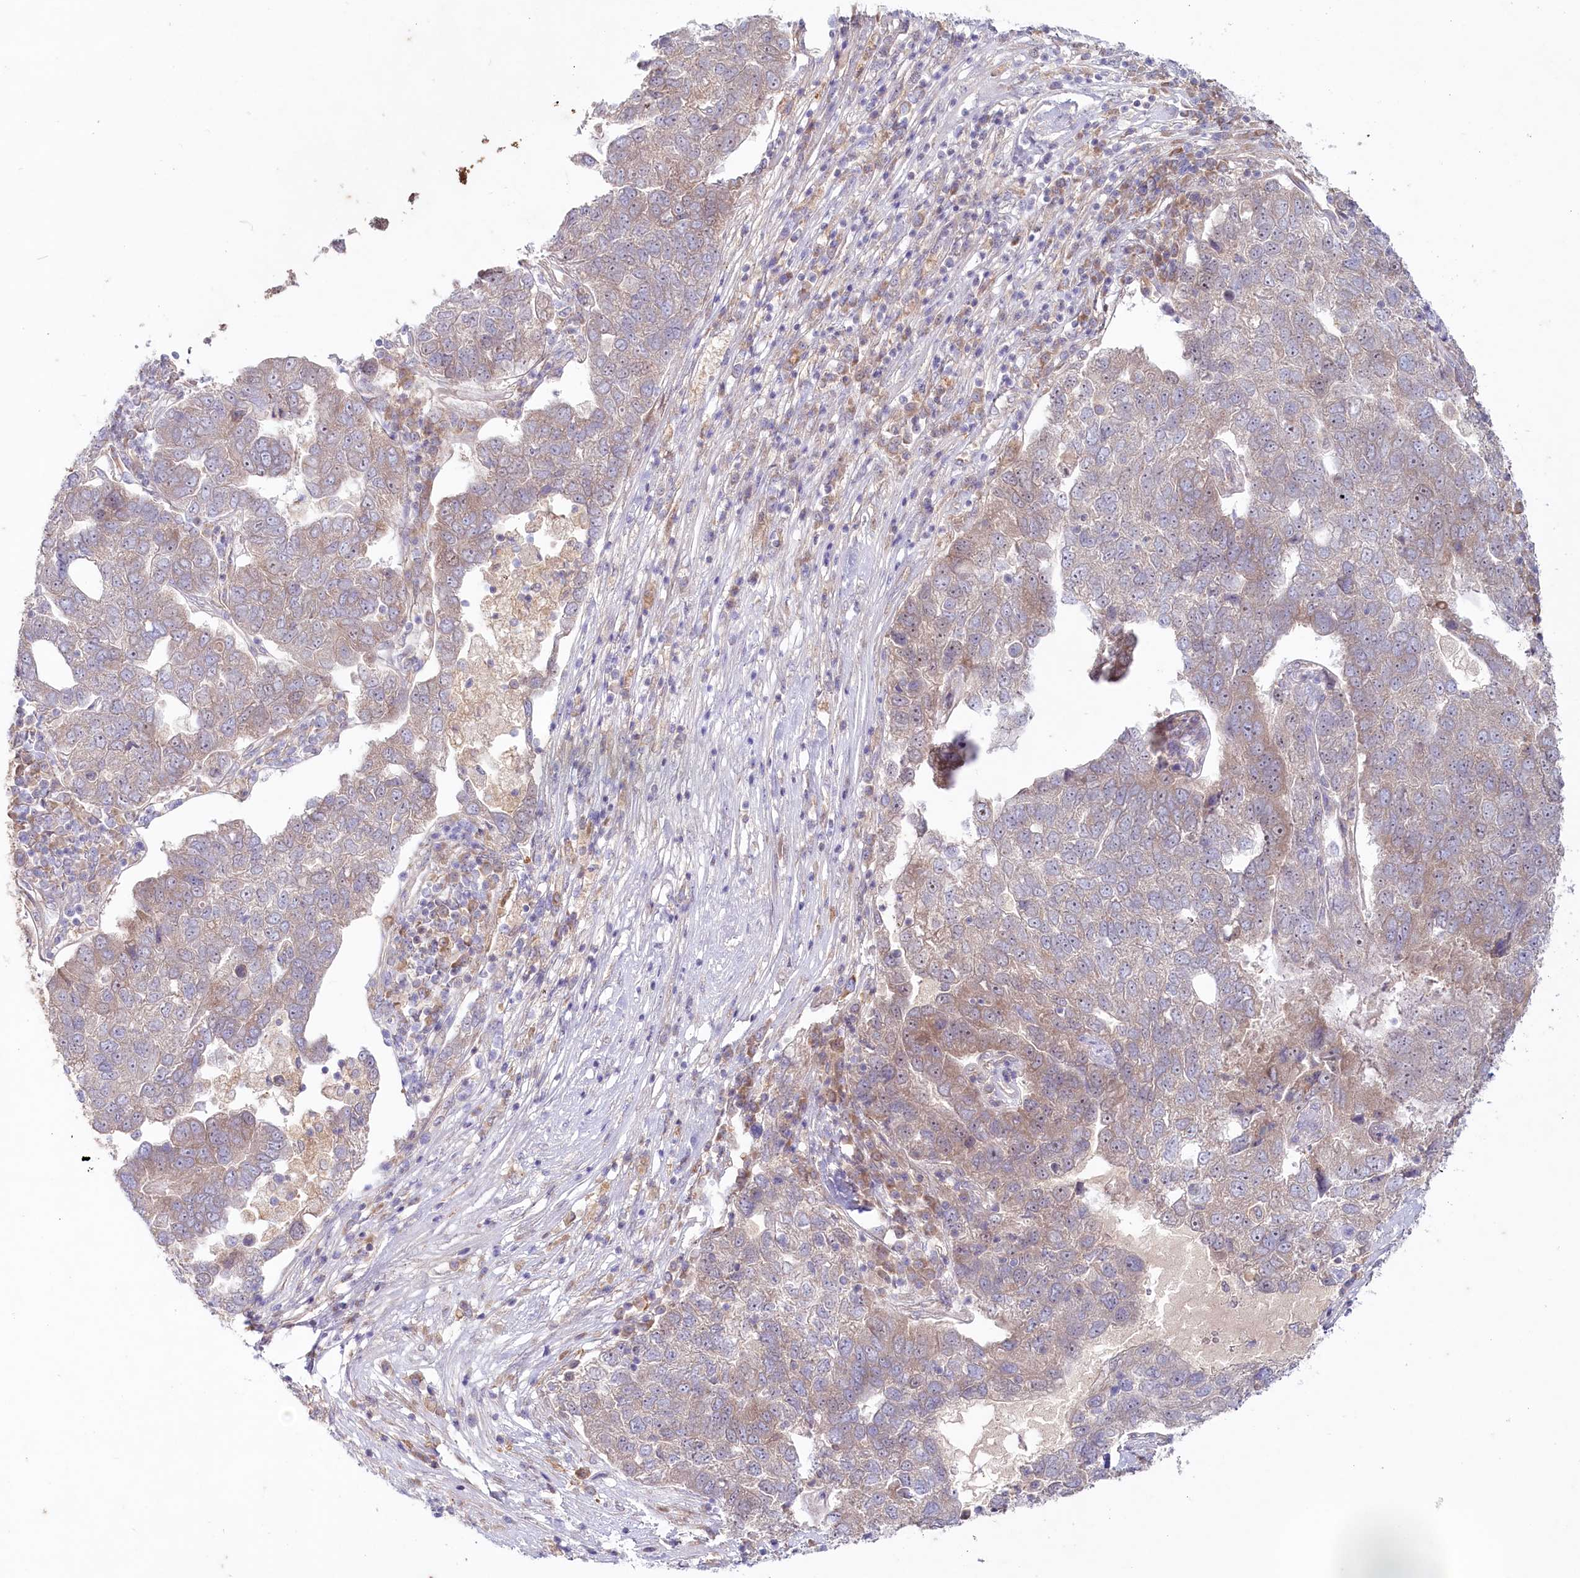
{"staining": {"intensity": "weak", "quantity": "<25%", "location": "cytoplasmic/membranous"}, "tissue": "pancreatic cancer", "cell_type": "Tumor cells", "image_type": "cancer", "snomed": [{"axis": "morphology", "description": "Adenocarcinoma, NOS"}, {"axis": "topography", "description": "Pancreas"}], "caption": "Micrograph shows no significant protein staining in tumor cells of adenocarcinoma (pancreatic).", "gene": "TNIP1", "patient": {"sex": "female", "age": 61}}